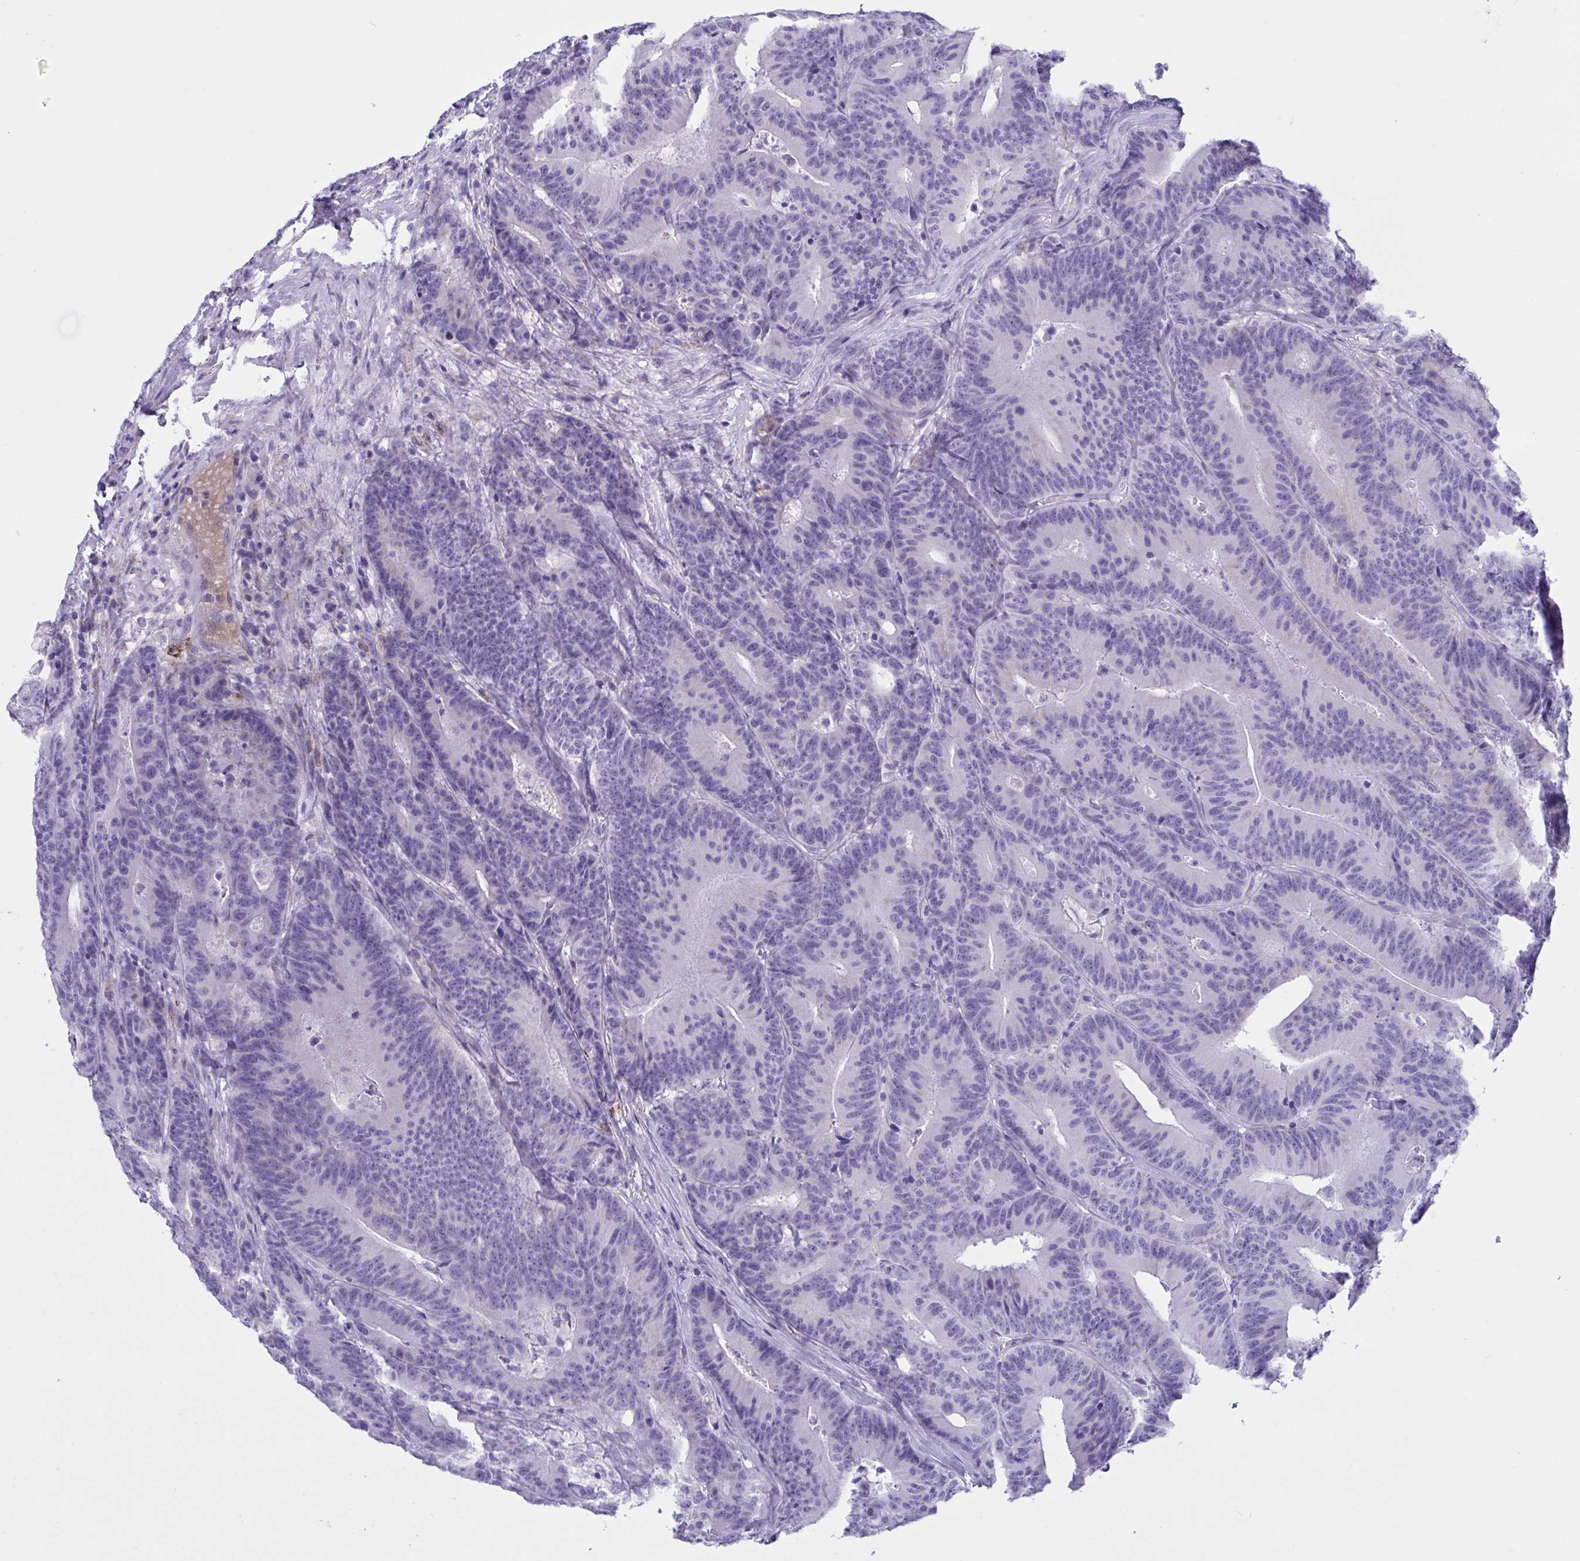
{"staining": {"intensity": "negative", "quantity": "none", "location": "none"}, "tissue": "colorectal cancer", "cell_type": "Tumor cells", "image_type": "cancer", "snomed": [{"axis": "morphology", "description": "Adenocarcinoma, NOS"}, {"axis": "topography", "description": "Colon"}], "caption": "A high-resolution image shows IHC staining of colorectal adenocarcinoma, which demonstrates no significant expression in tumor cells.", "gene": "OXLD1", "patient": {"sex": "female", "age": 78}}